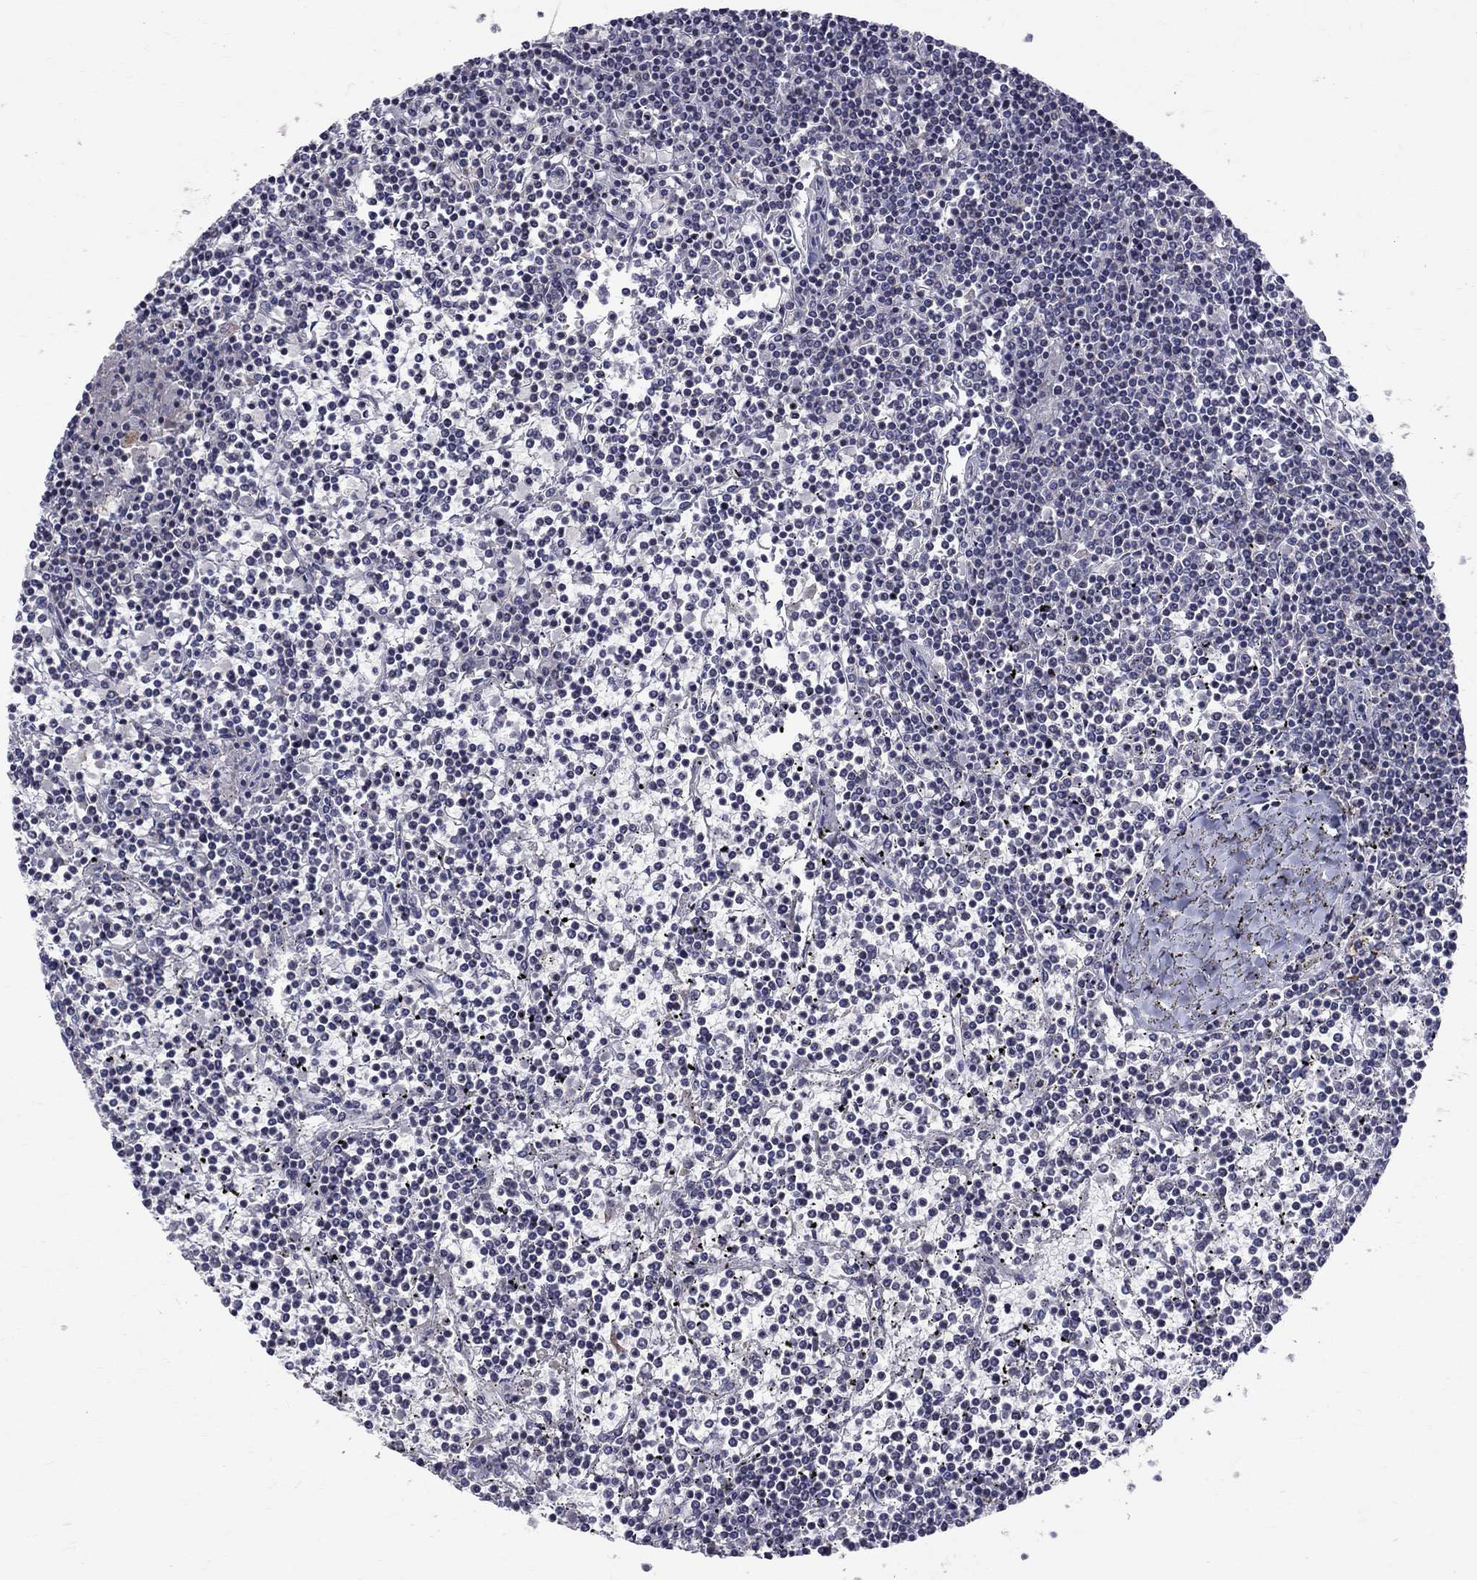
{"staining": {"intensity": "negative", "quantity": "none", "location": "none"}, "tissue": "lymphoma", "cell_type": "Tumor cells", "image_type": "cancer", "snomed": [{"axis": "morphology", "description": "Malignant lymphoma, non-Hodgkin's type, Low grade"}, {"axis": "topography", "description": "Spleen"}], "caption": "Immunohistochemistry (IHC) of human lymphoma exhibits no expression in tumor cells.", "gene": "SLC4A10", "patient": {"sex": "female", "age": 19}}